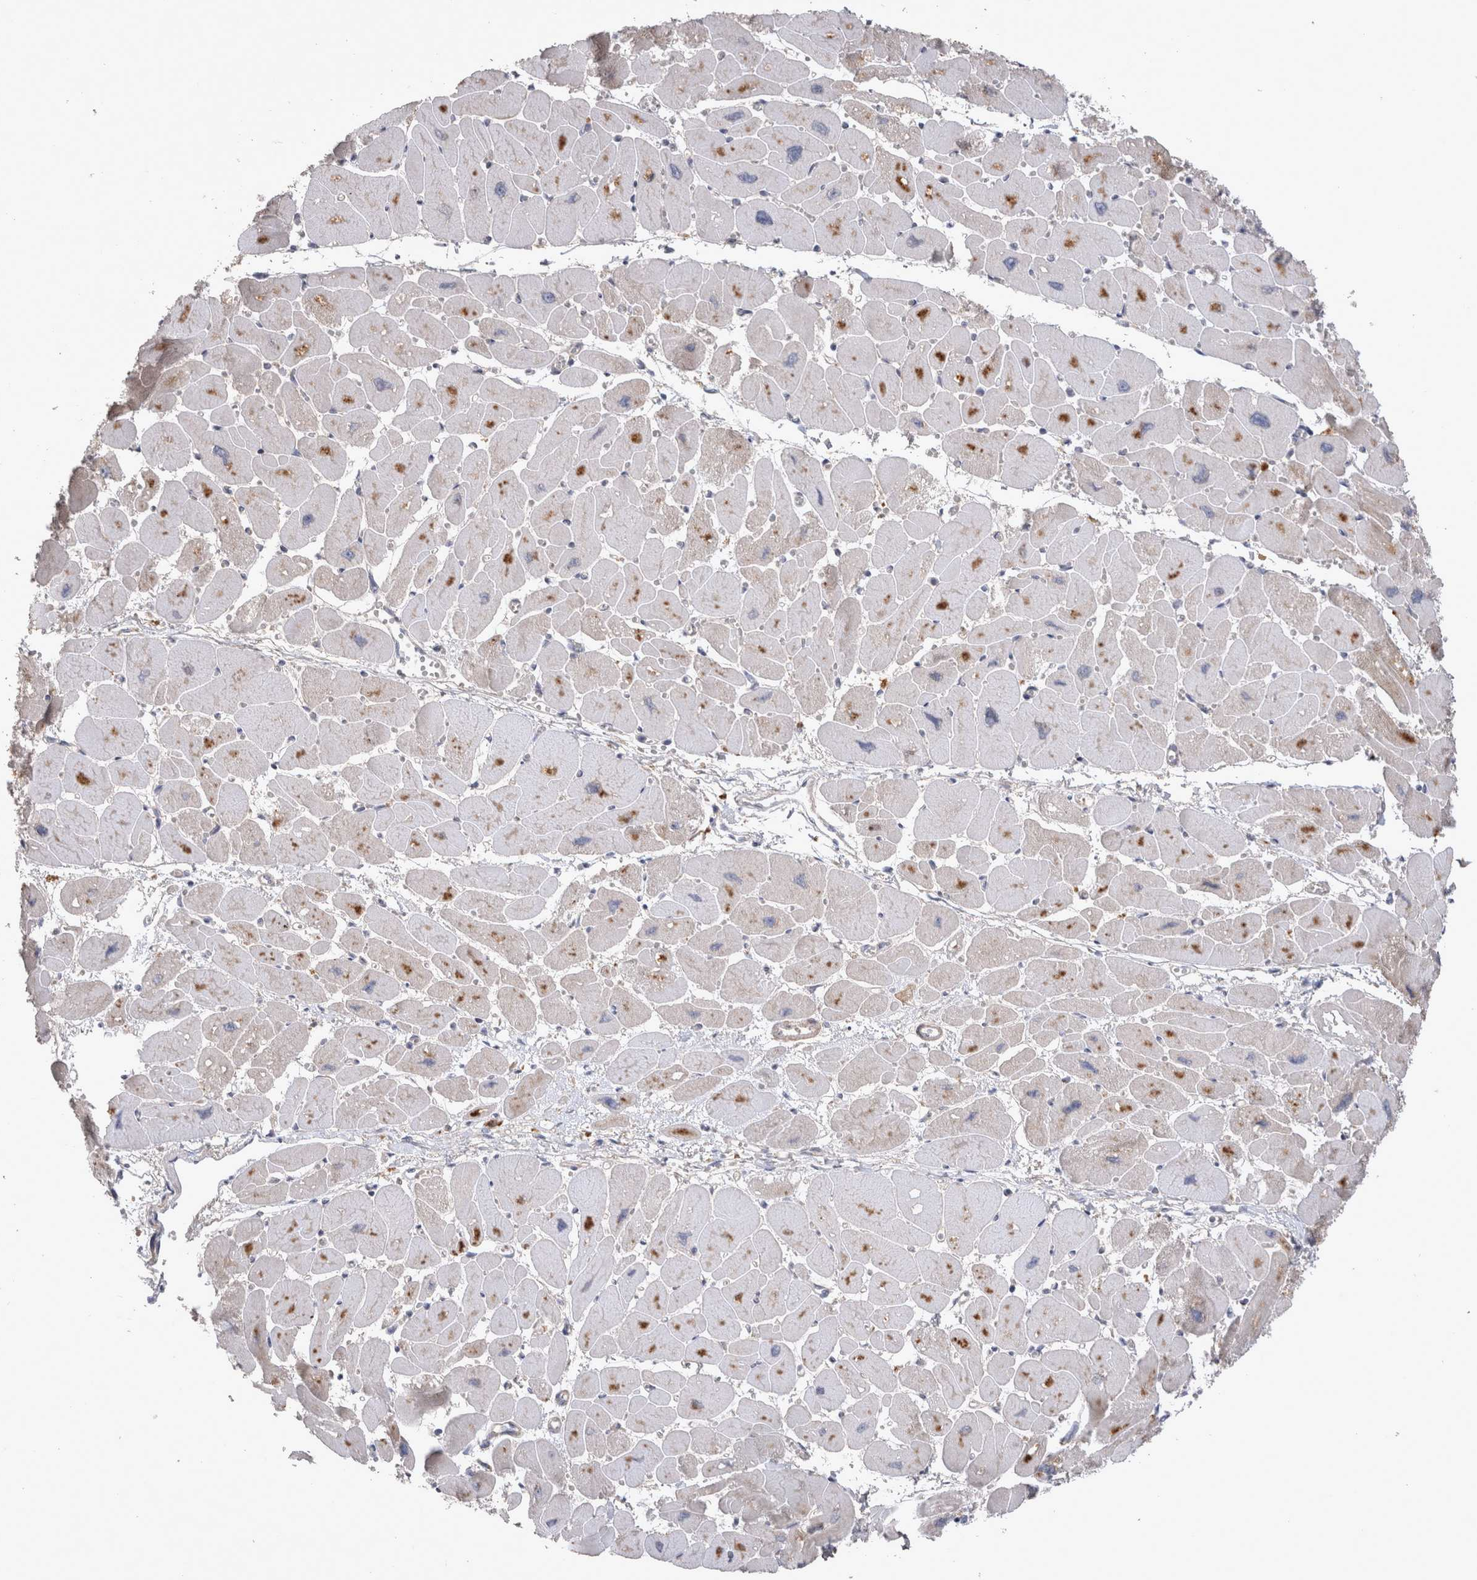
{"staining": {"intensity": "moderate", "quantity": "25%-75%", "location": "cytoplasmic/membranous"}, "tissue": "heart muscle", "cell_type": "Cardiomyocytes", "image_type": "normal", "snomed": [{"axis": "morphology", "description": "Normal tissue, NOS"}, {"axis": "topography", "description": "Heart"}], "caption": "Protein expression by IHC demonstrates moderate cytoplasmic/membranous staining in approximately 25%-75% of cardiomyocytes in unremarkable heart muscle. Using DAB (3,3'-diaminobenzidine) (brown) and hematoxylin (blue) stains, captured at high magnification using brightfield microscopy.", "gene": "SRD5A3", "patient": {"sex": "female", "age": 54}}